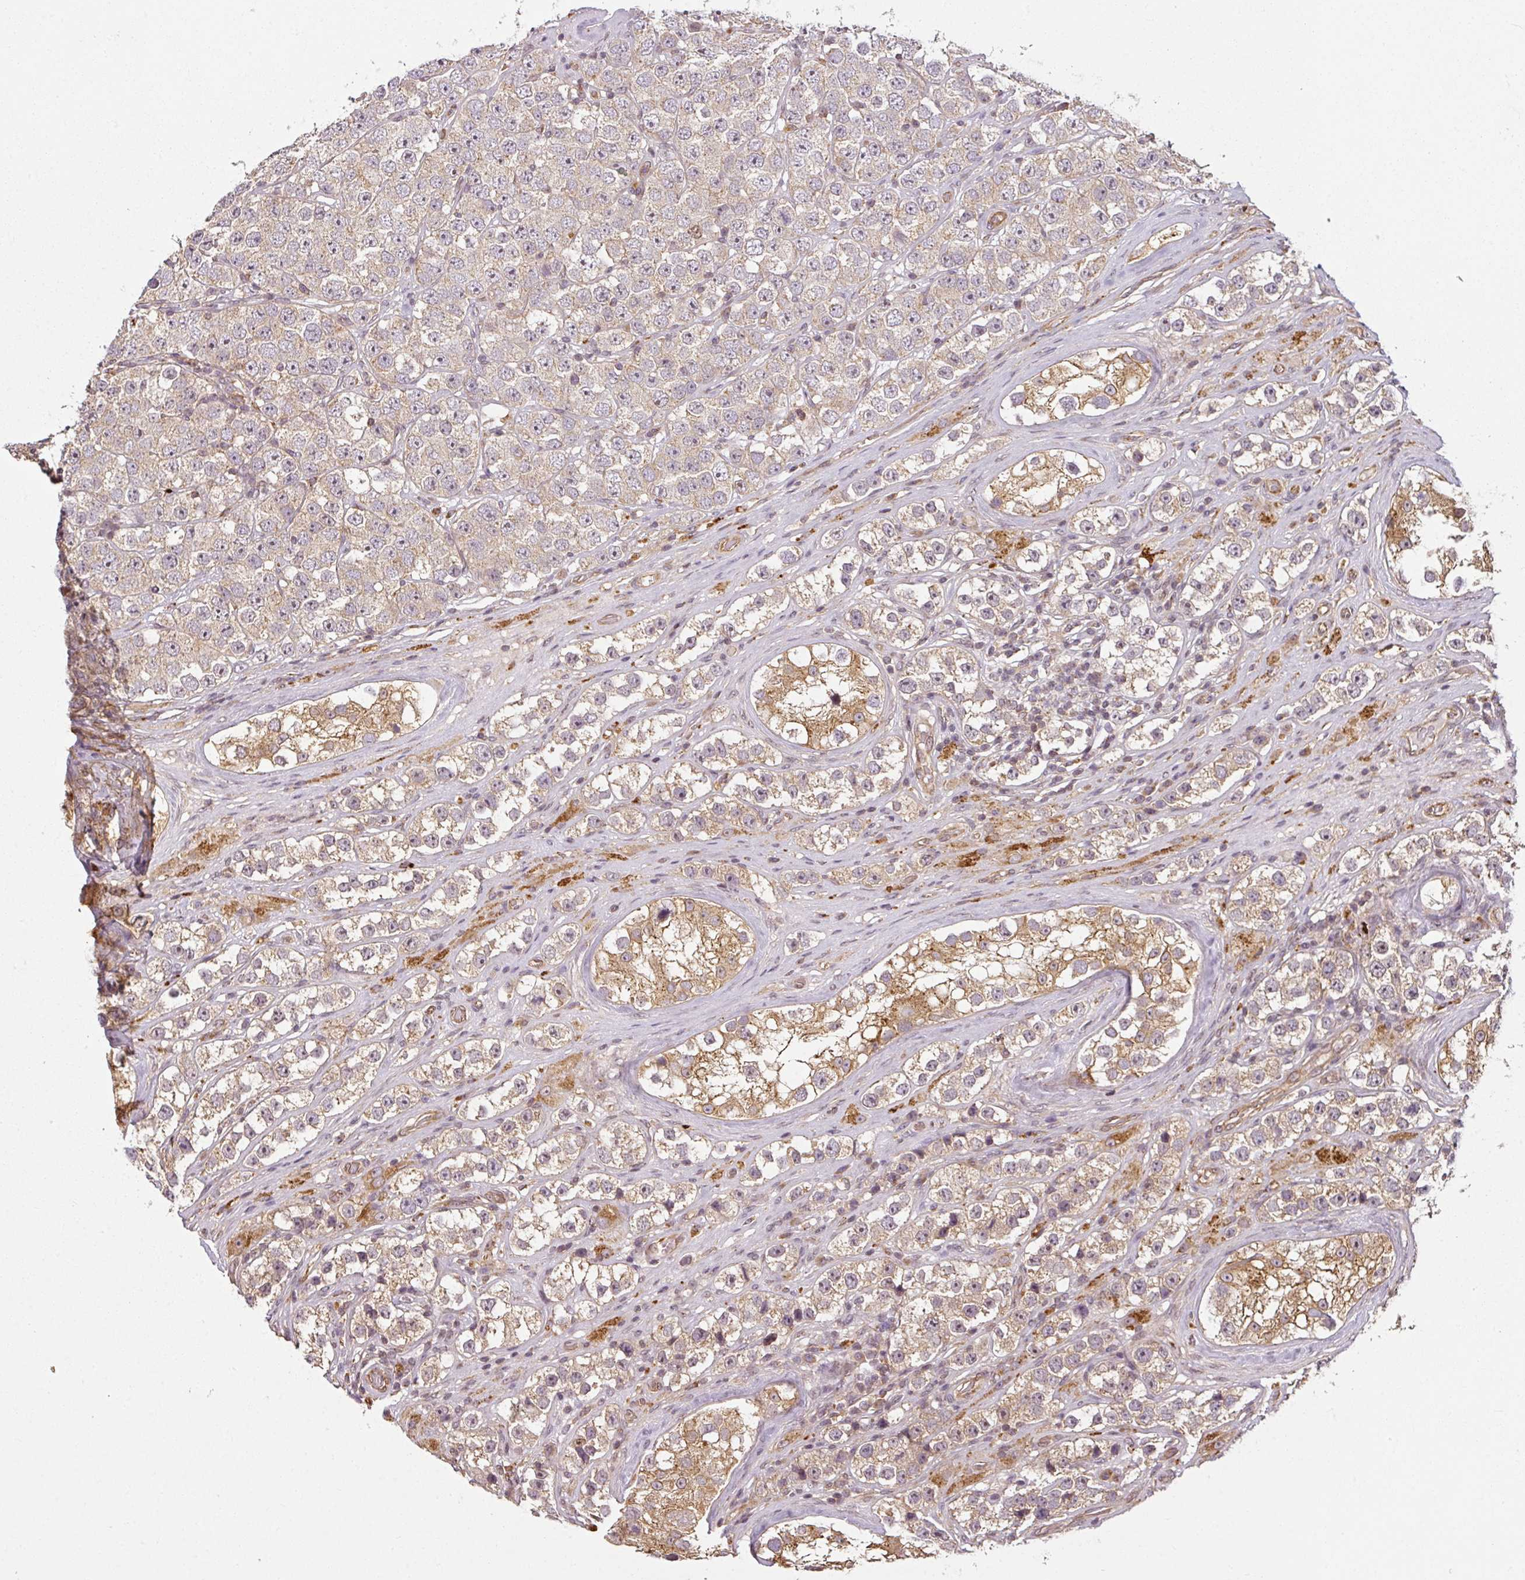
{"staining": {"intensity": "weak", "quantity": "25%-75%", "location": "cytoplasmic/membranous,nuclear"}, "tissue": "testis cancer", "cell_type": "Tumor cells", "image_type": "cancer", "snomed": [{"axis": "morphology", "description": "Seminoma, NOS"}, {"axis": "topography", "description": "Testis"}], "caption": "Testis seminoma was stained to show a protein in brown. There is low levels of weak cytoplasmic/membranous and nuclear expression in approximately 25%-75% of tumor cells.", "gene": "DIMT1", "patient": {"sex": "male", "age": 28}}